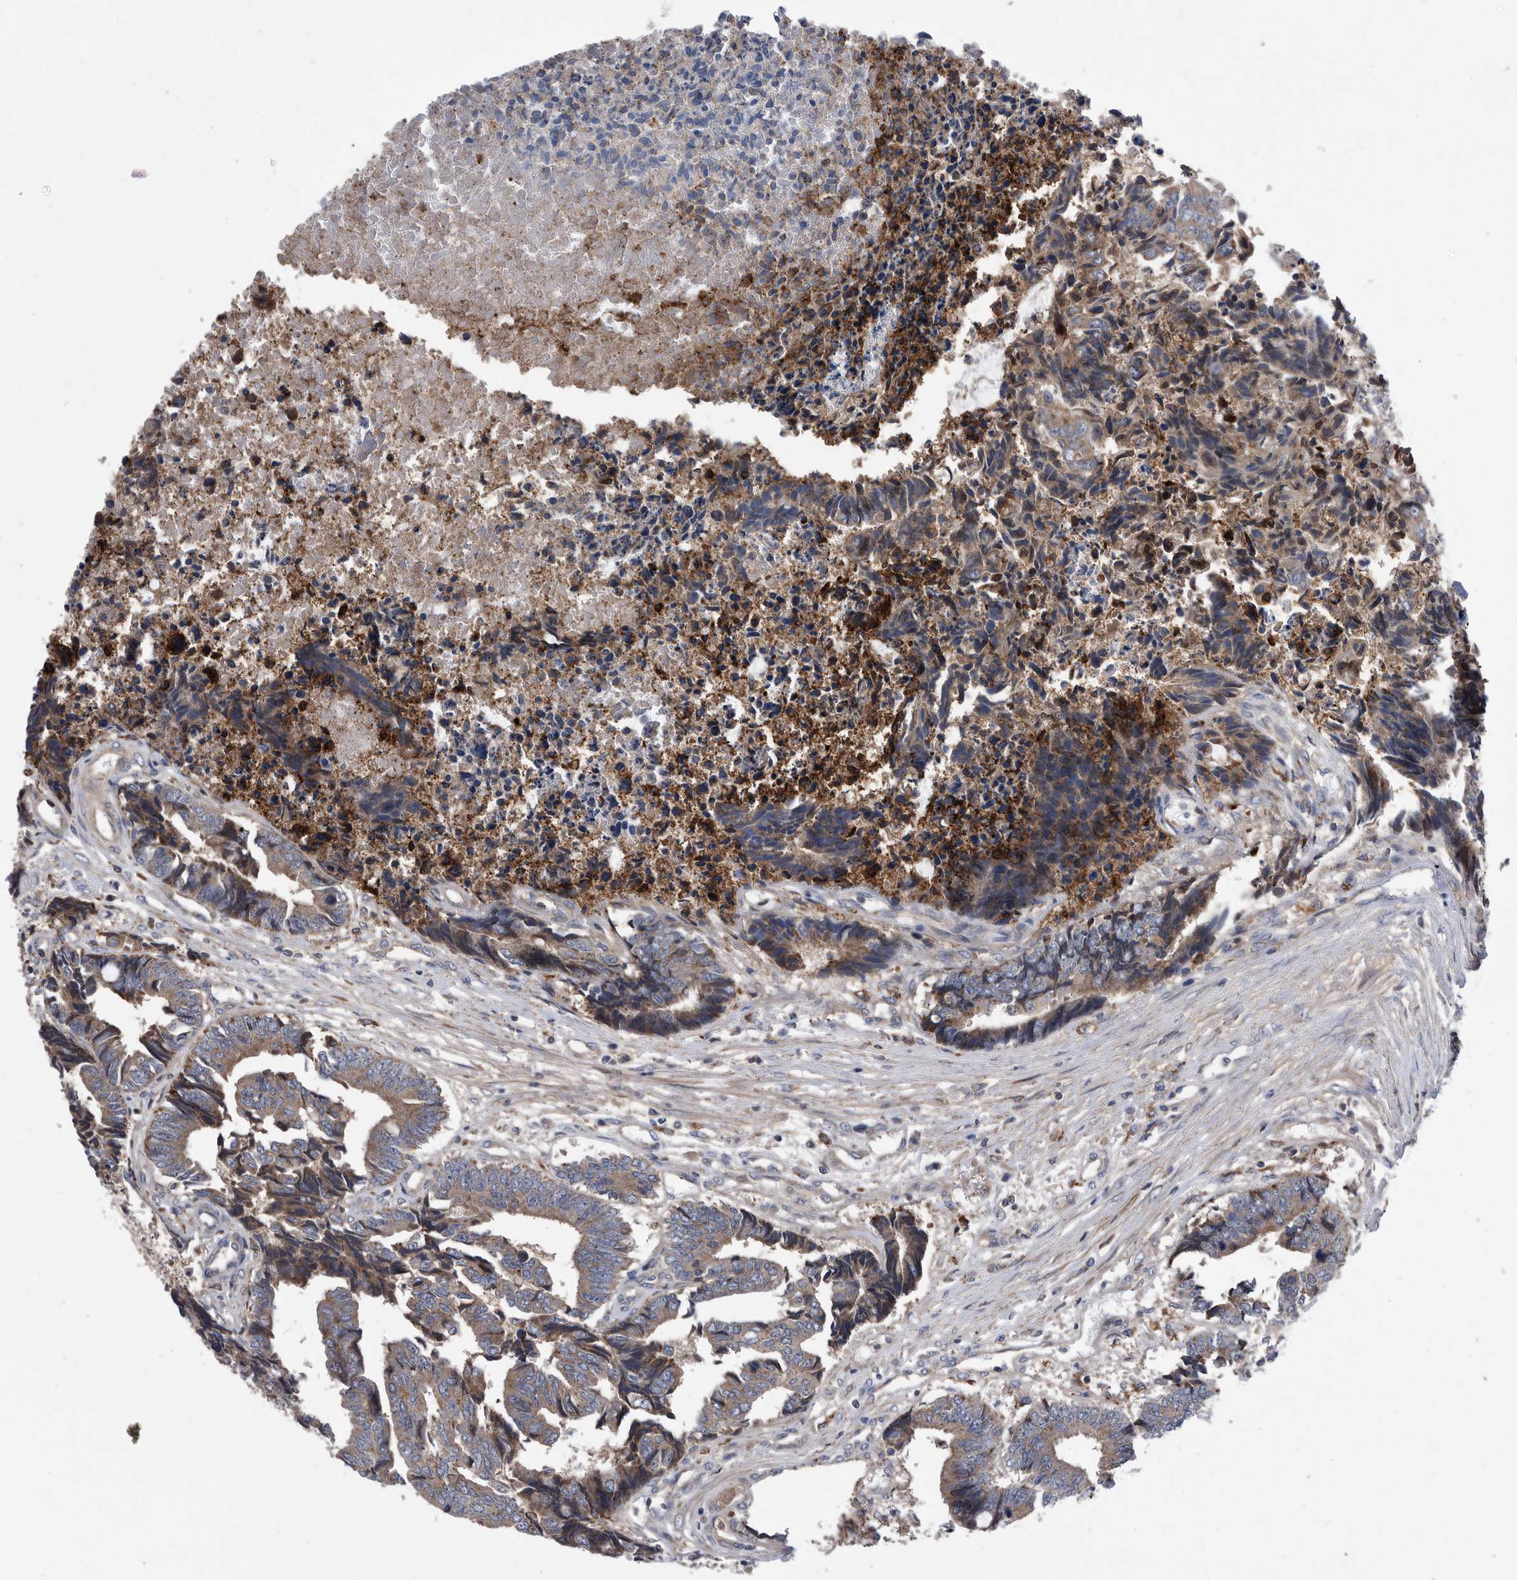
{"staining": {"intensity": "moderate", "quantity": ">75%", "location": "cytoplasmic/membranous"}, "tissue": "colorectal cancer", "cell_type": "Tumor cells", "image_type": "cancer", "snomed": [{"axis": "morphology", "description": "Adenocarcinoma, NOS"}, {"axis": "topography", "description": "Rectum"}], "caption": "Tumor cells show medium levels of moderate cytoplasmic/membranous positivity in about >75% of cells in human colorectal cancer (adenocarcinoma).", "gene": "BAIAP3", "patient": {"sex": "male", "age": 84}}